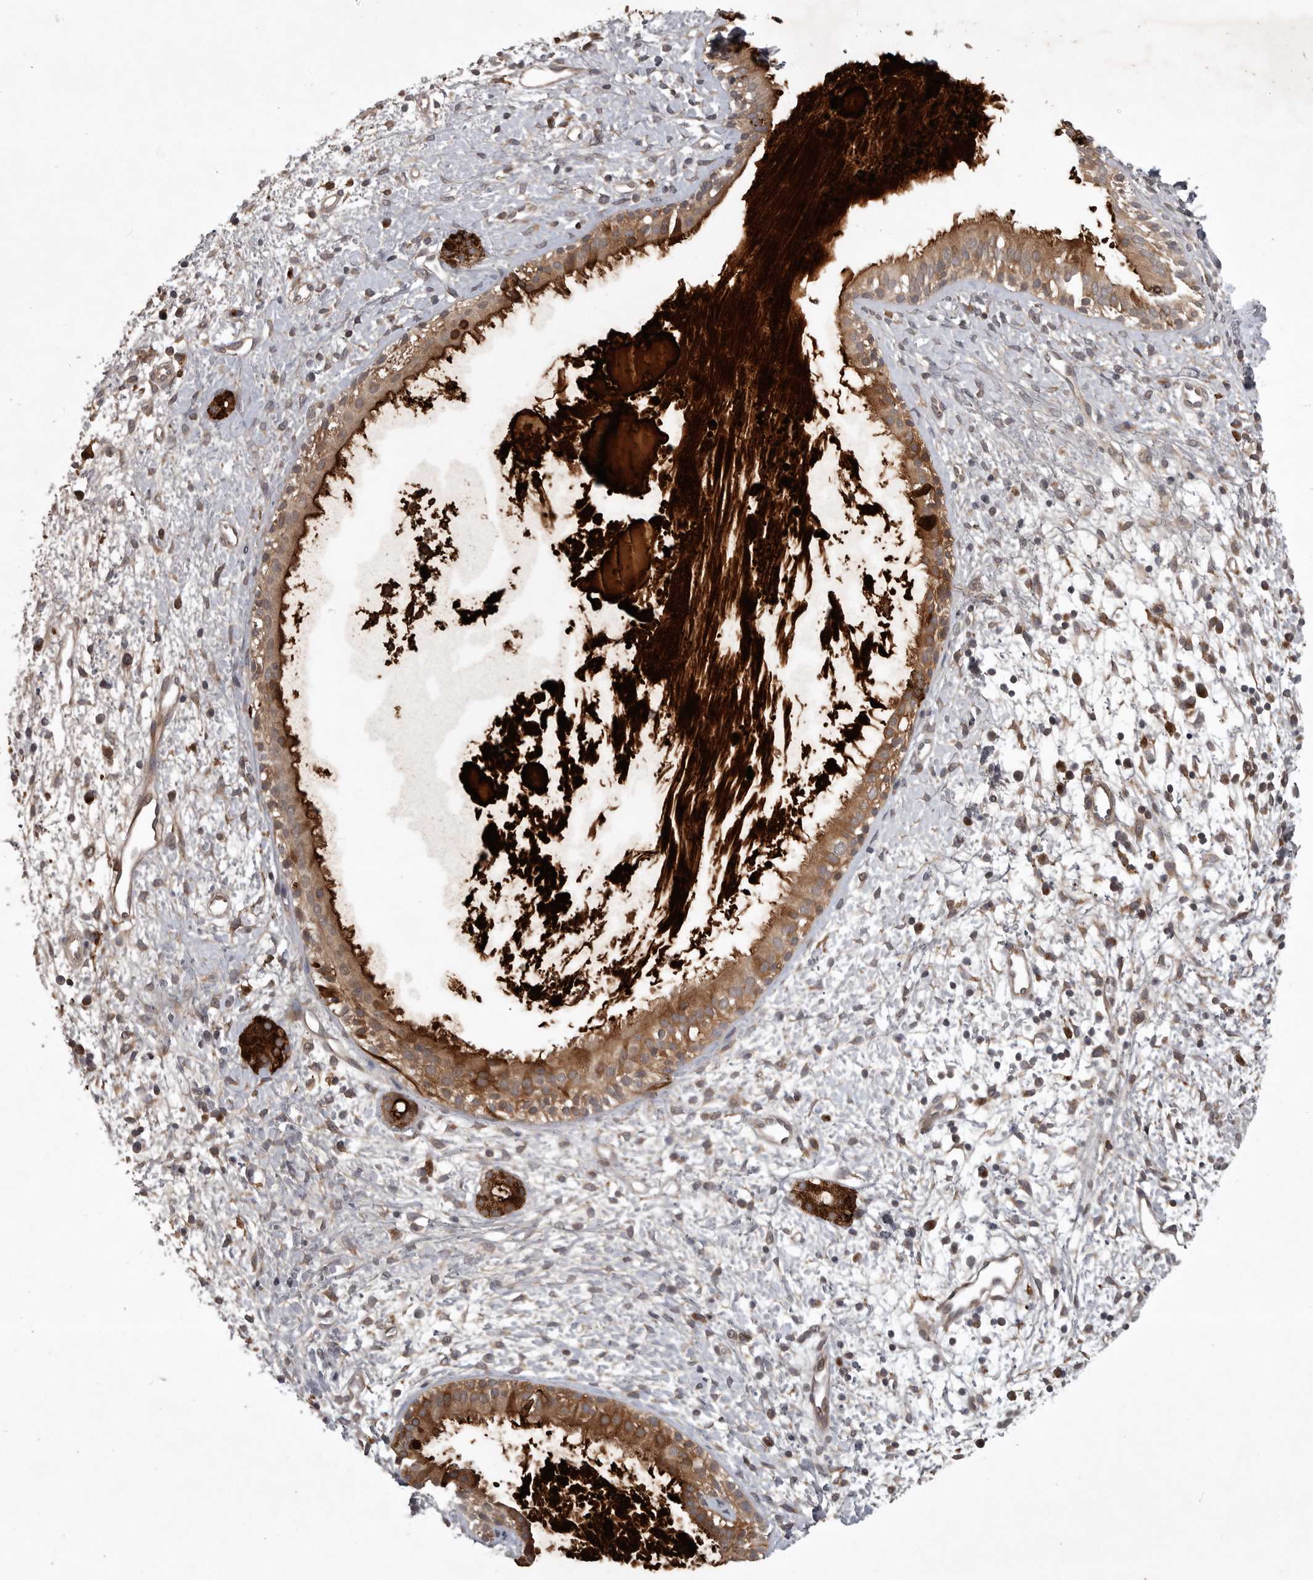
{"staining": {"intensity": "strong", "quantity": "25%-75%", "location": "cytoplasmic/membranous"}, "tissue": "nasopharynx", "cell_type": "Respiratory epithelial cells", "image_type": "normal", "snomed": [{"axis": "morphology", "description": "Normal tissue, NOS"}, {"axis": "topography", "description": "Nasopharynx"}], "caption": "A micrograph of nasopharynx stained for a protein demonstrates strong cytoplasmic/membranous brown staining in respiratory epithelial cells. Immunohistochemistry (ihc) stains the protein of interest in brown and the nuclei are stained blue.", "gene": "GPR31", "patient": {"sex": "male", "age": 22}}